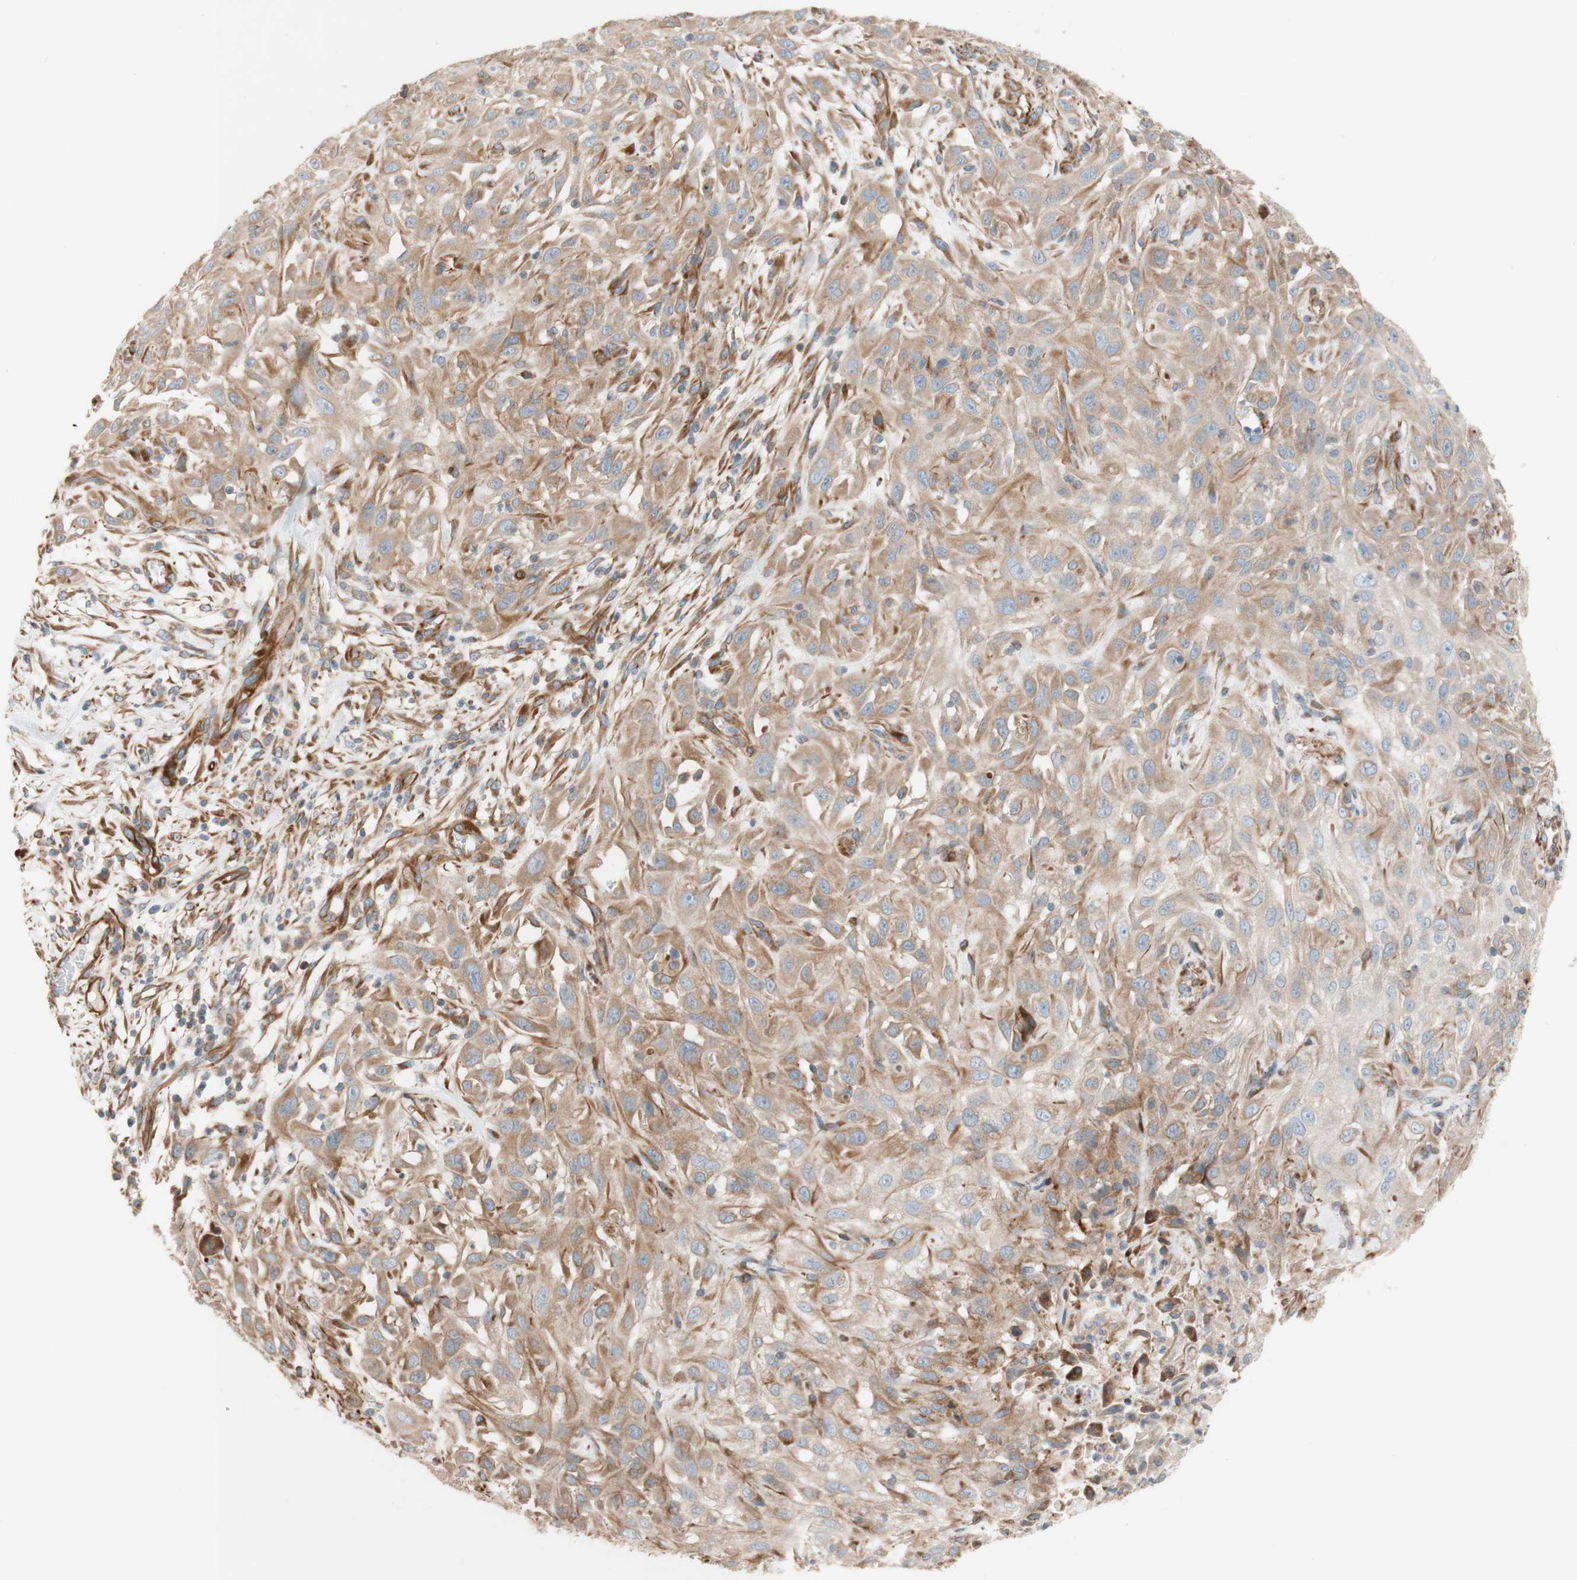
{"staining": {"intensity": "moderate", "quantity": ">75%", "location": "cytoplasmic/membranous"}, "tissue": "skin cancer", "cell_type": "Tumor cells", "image_type": "cancer", "snomed": [{"axis": "morphology", "description": "Squamous cell carcinoma, NOS"}, {"axis": "topography", "description": "Skin"}], "caption": "This micrograph shows immunohistochemistry (IHC) staining of human skin cancer (squamous cell carcinoma), with medium moderate cytoplasmic/membranous expression in approximately >75% of tumor cells.", "gene": "C1orf43", "patient": {"sex": "male", "age": 75}}